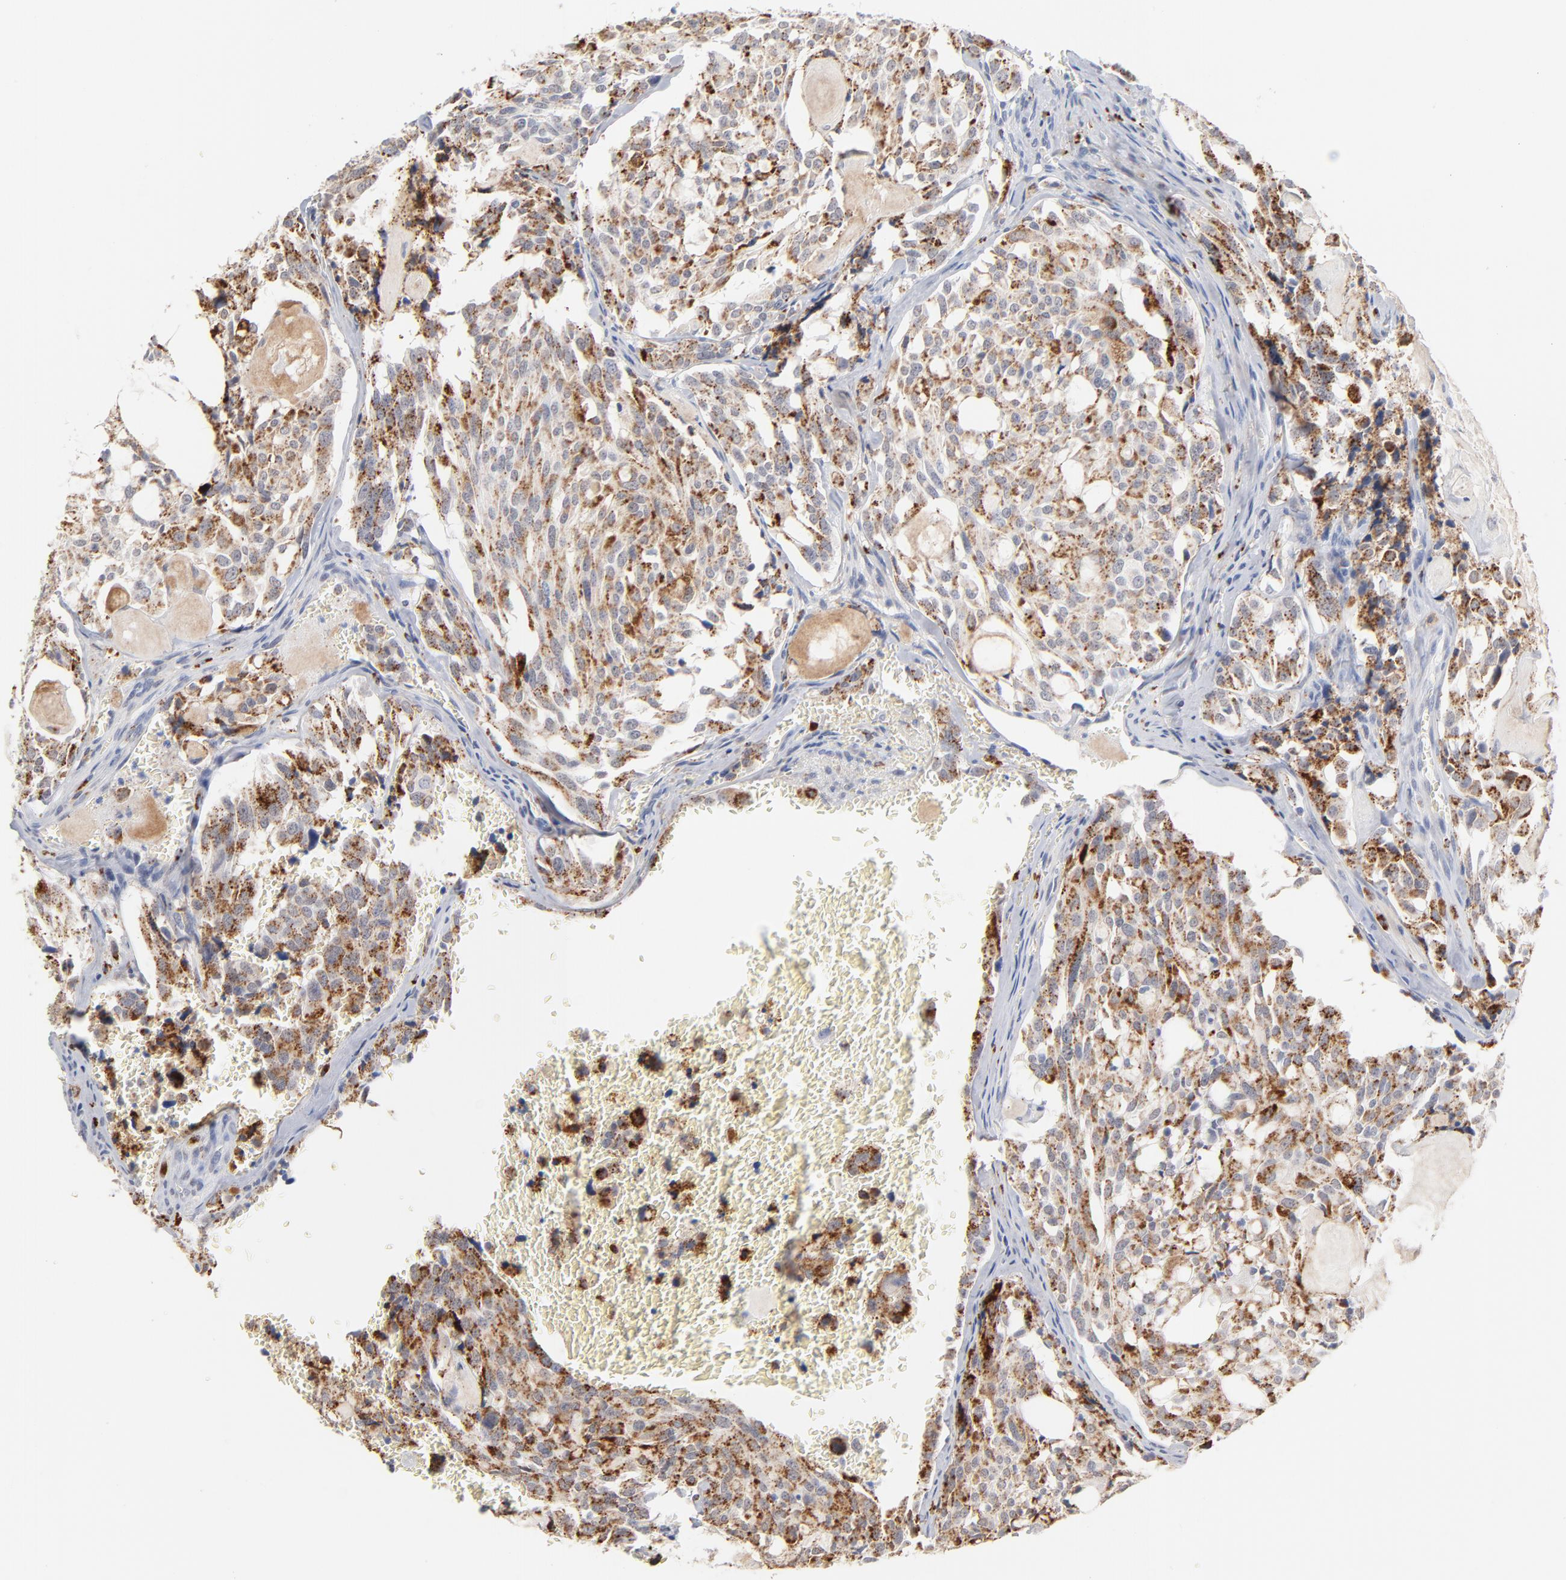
{"staining": {"intensity": "strong", "quantity": ">75%", "location": "cytoplasmic/membranous"}, "tissue": "thyroid cancer", "cell_type": "Tumor cells", "image_type": "cancer", "snomed": [{"axis": "morphology", "description": "Carcinoma, NOS"}, {"axis": "morphology", "description": "Carcinoid, malignant, NOS"}, {"axis": "topography", "description": "Thyroid gland"}], "caption": "Immunohistochemical staining of human thyroid cancer (carcinoid (malignant)) demonstrates high levels of strong cytoplasmic/membranous staining in about >75% of tumor cells.", "gene": "LTBP2", "patient": {"sex": "male", "age": 33}}